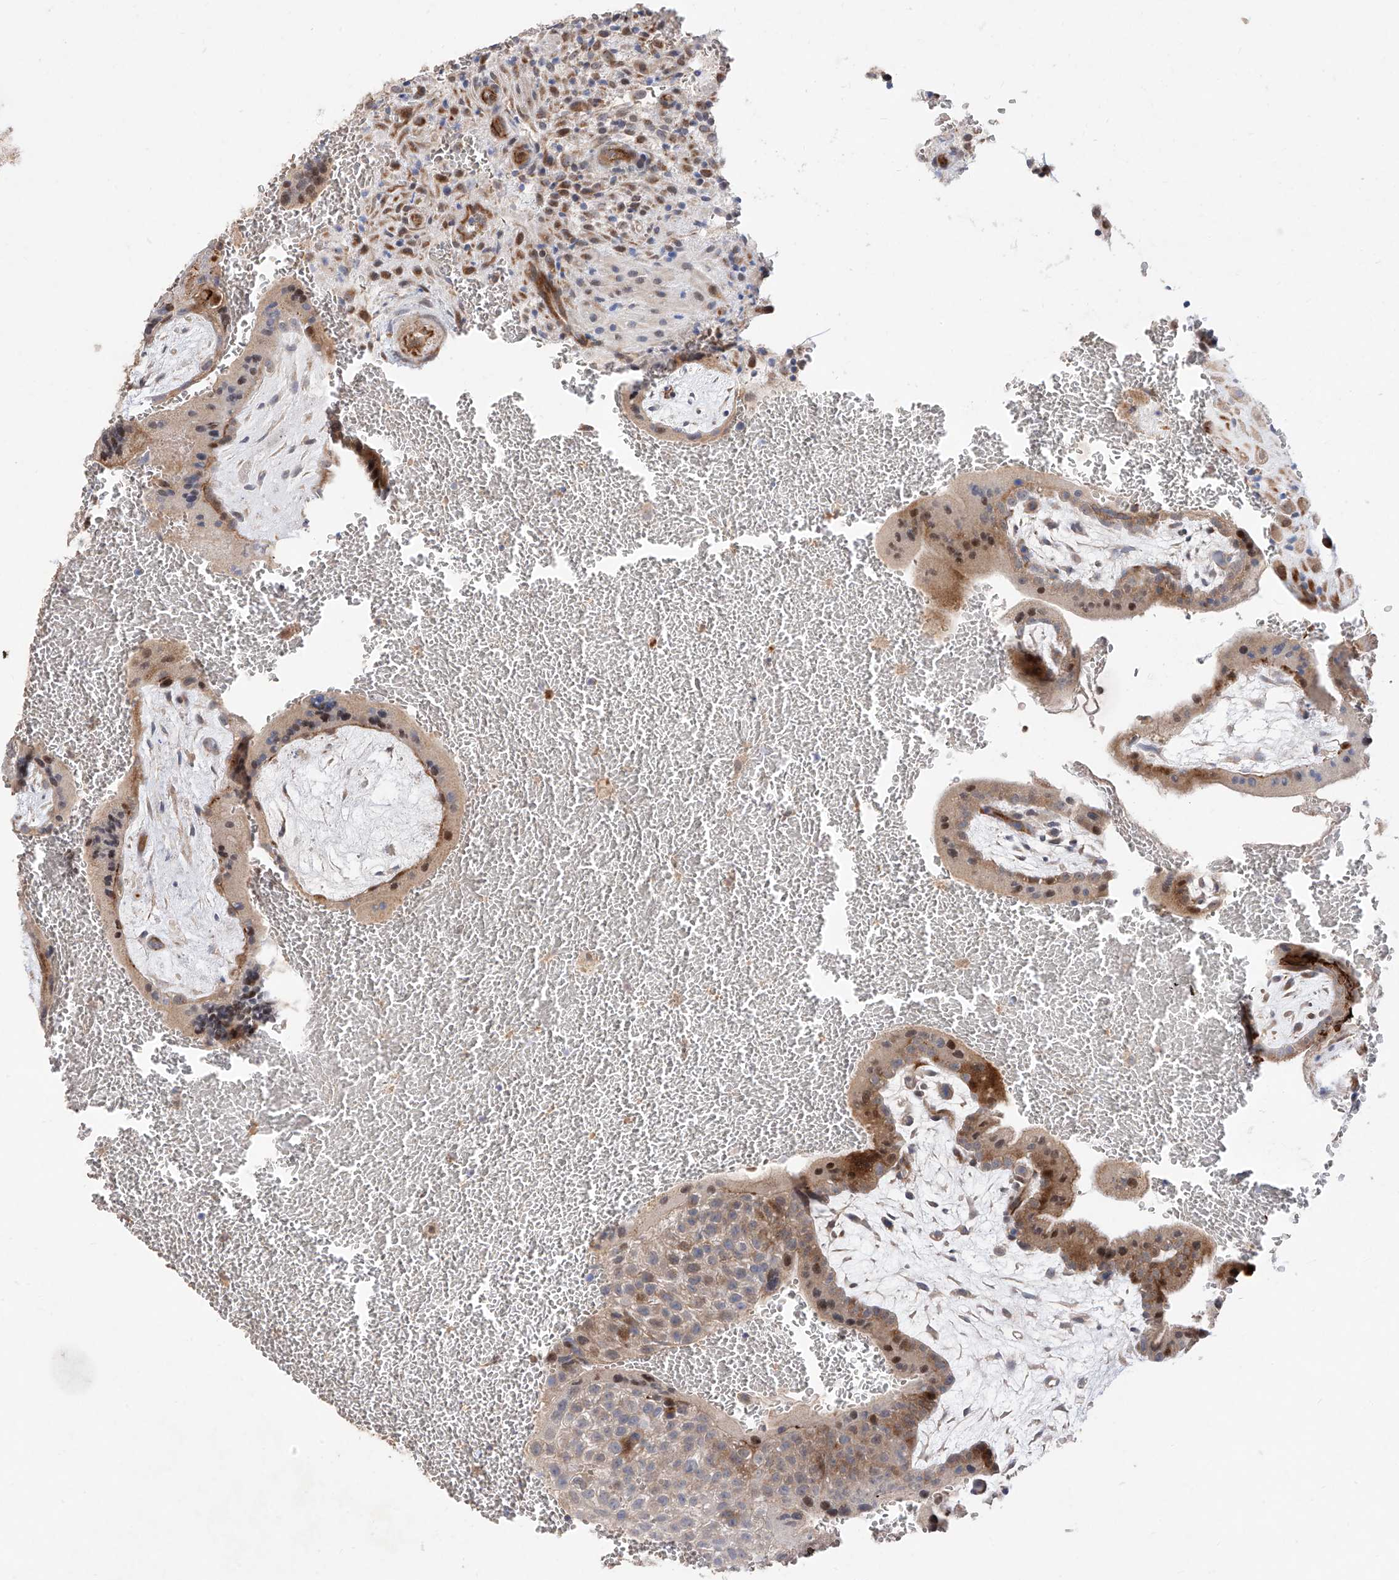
{"staining": {"intensity": "moderate", "quantity": "25%-75%", "location": "cytoplasmic/membranous,nuclear"}, "tissue": "placenta", "cell_type": "Trophoblastic cells", "image_type": "normal", "snomed": [{"axis": "morphology", "description": "Normal tissue, NOS"}, {"axis": "topography", "description": "Placenta"}], "caption": "Normal placenta exhibits moderate cytoplasmic/membranous,nuclear staining in about 25%-75% of trophoblastic cells, visualized by immunohistochemistry.", "gene": "FUCA2", "patient": {"sex": "female", "age": 35}}